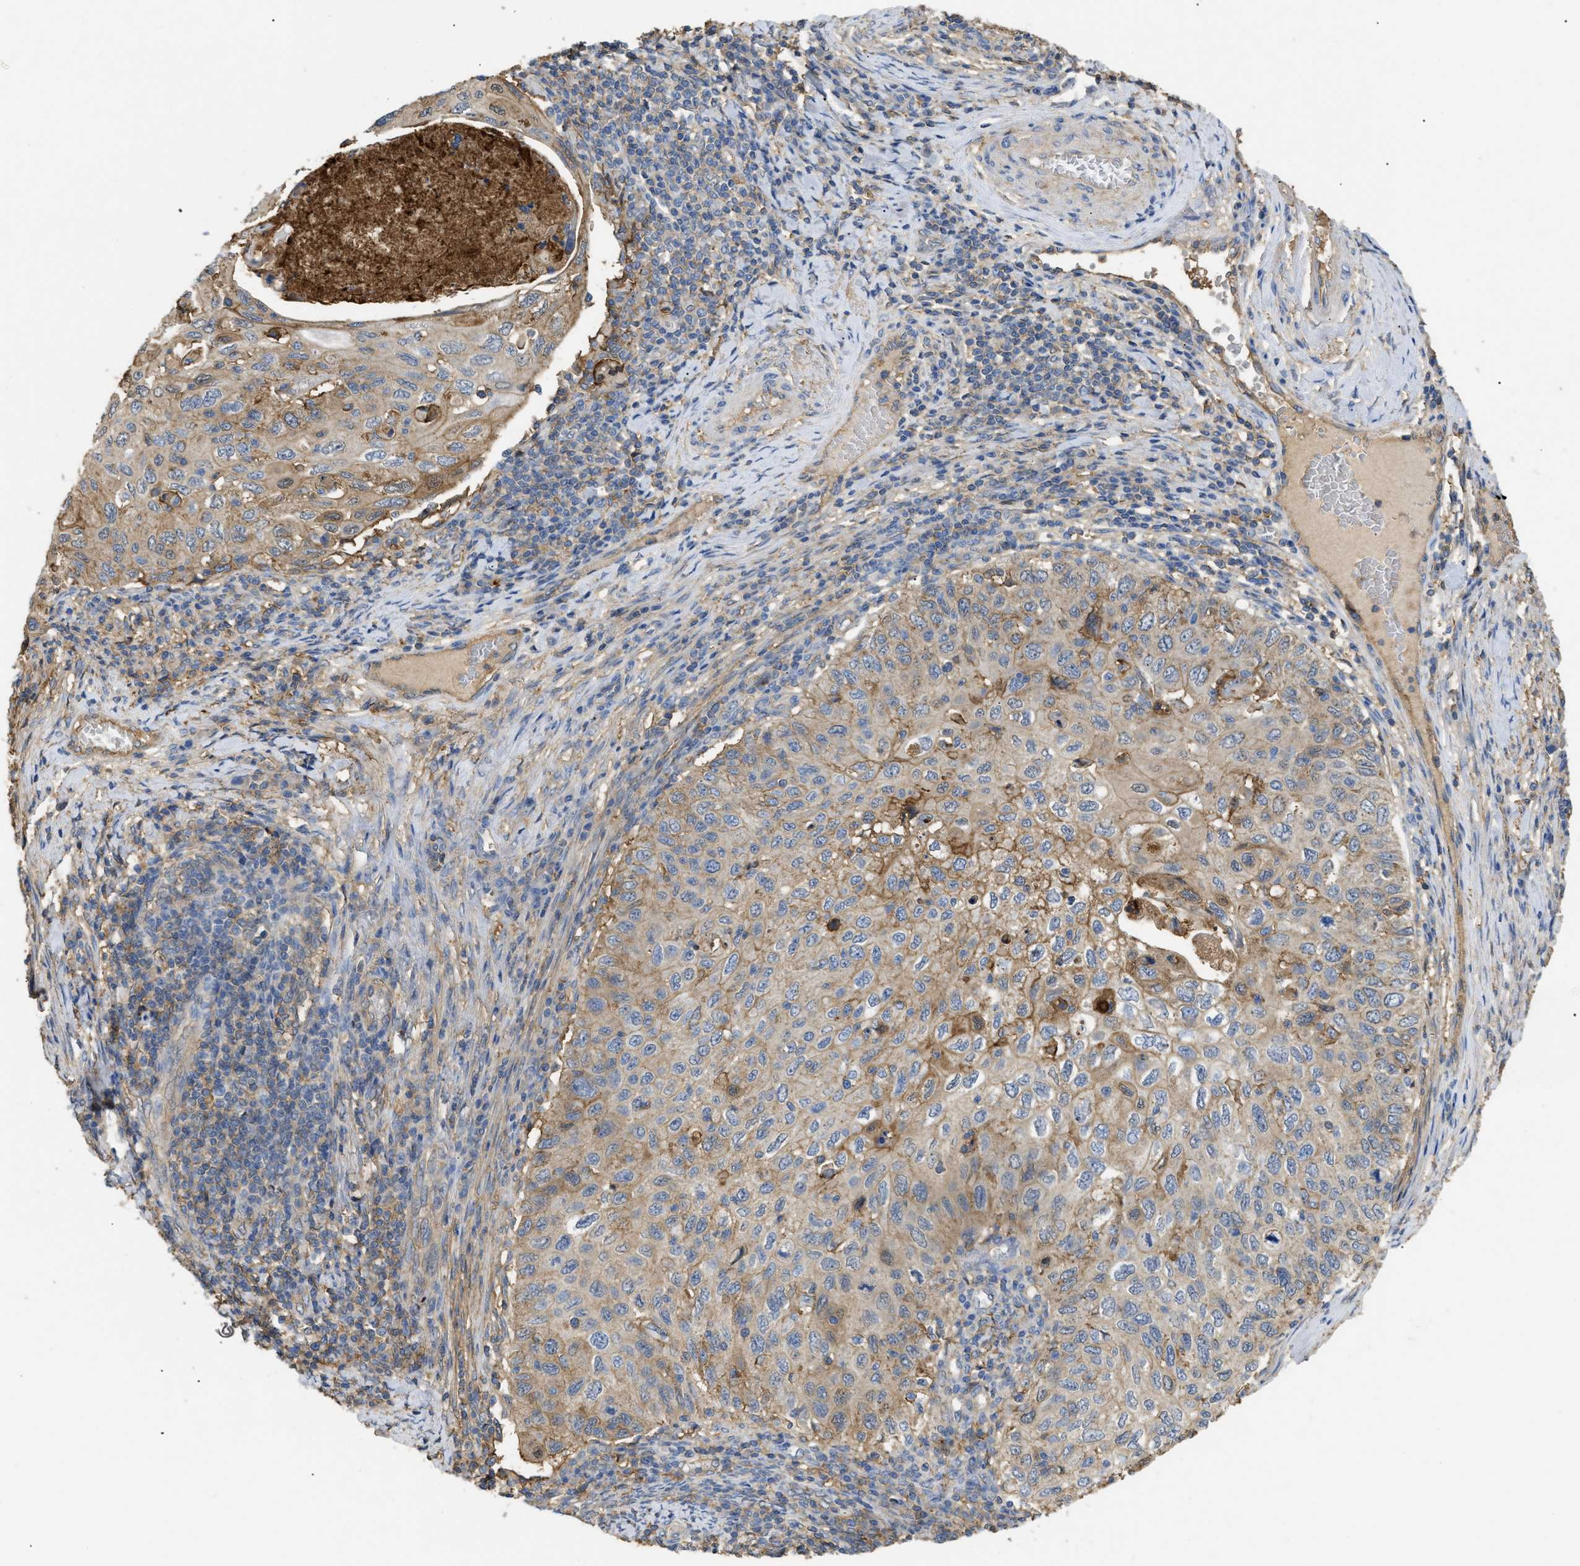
{"staining": {"intensity": "moderate", "quantity": "25%-75%", "location": "cytoplasmic/membranous"}, "tissue": "cervical cancer", "cell_type": "Tumor cells", "image_type": "cancer", "snomed": [{"axis": "morphology", "description": "Squamous cell carcinoma, NOS"}, {"axis": "topography", "description": "Cervix"}], "caption": "Cervical cancer (squamous cell carcinoma) stained for a protein shows moderate cytoplasmic/membranous positivity in tumor cells.", "gene": "ANXA4", "patient": {"sex": "female", "age": 70}}